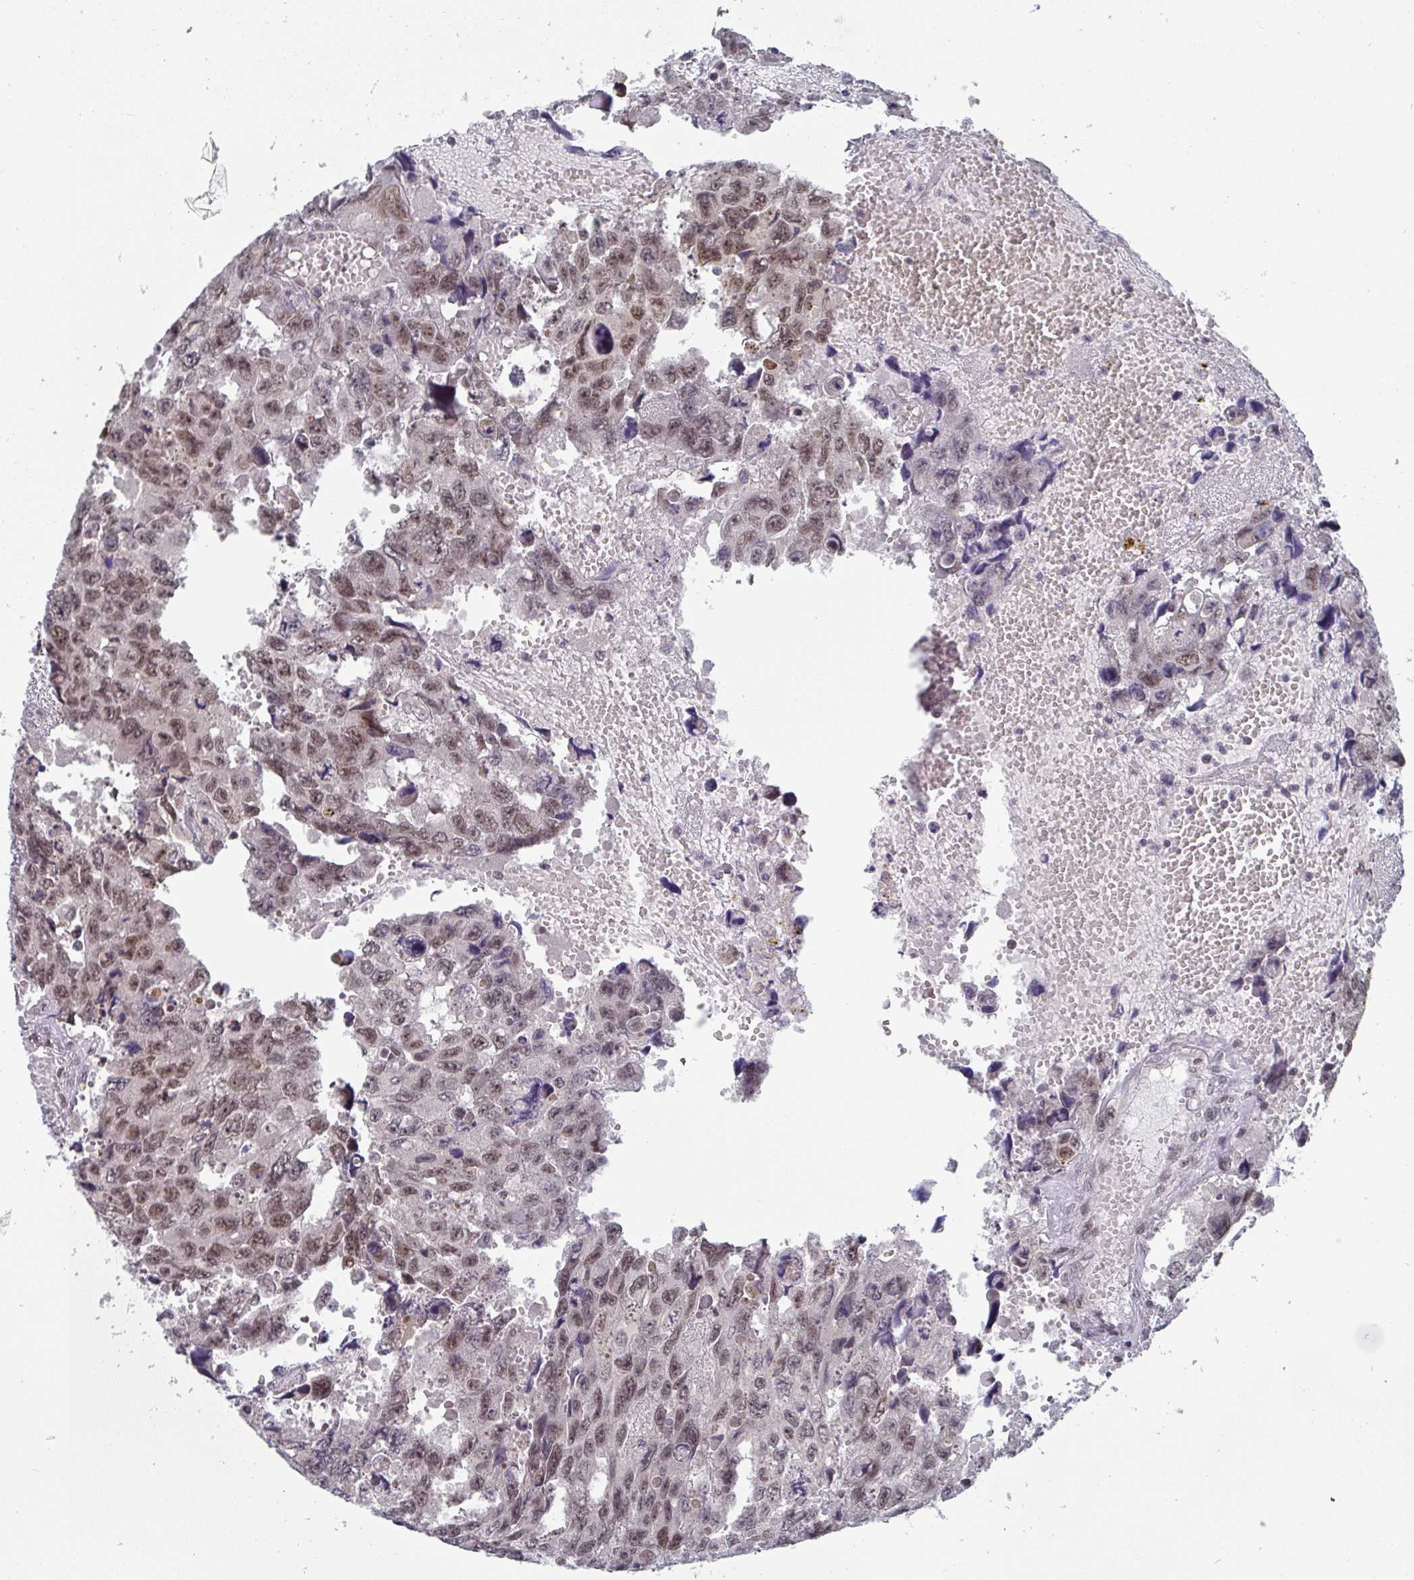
{"staining": {"intensity": "moderate", "quantity": ">75%", "location": "nuclear"}, "tissue": "testis cancer", "cell_type": "Tumor cells", "image_type": "cancer", "snomed": [{"axis": "morphology", "description": "Seminoma, NOS"}, {"axis": "topography", "description": "Testis"}], "caption": "Testis seminoma was stained to show a protein in brown. There is medium levels of moderate nuclear positivity in approximately >75% of tumor cells.", "gene": "JMJD1C", "patient": {"sex": "male", "age": 26}}